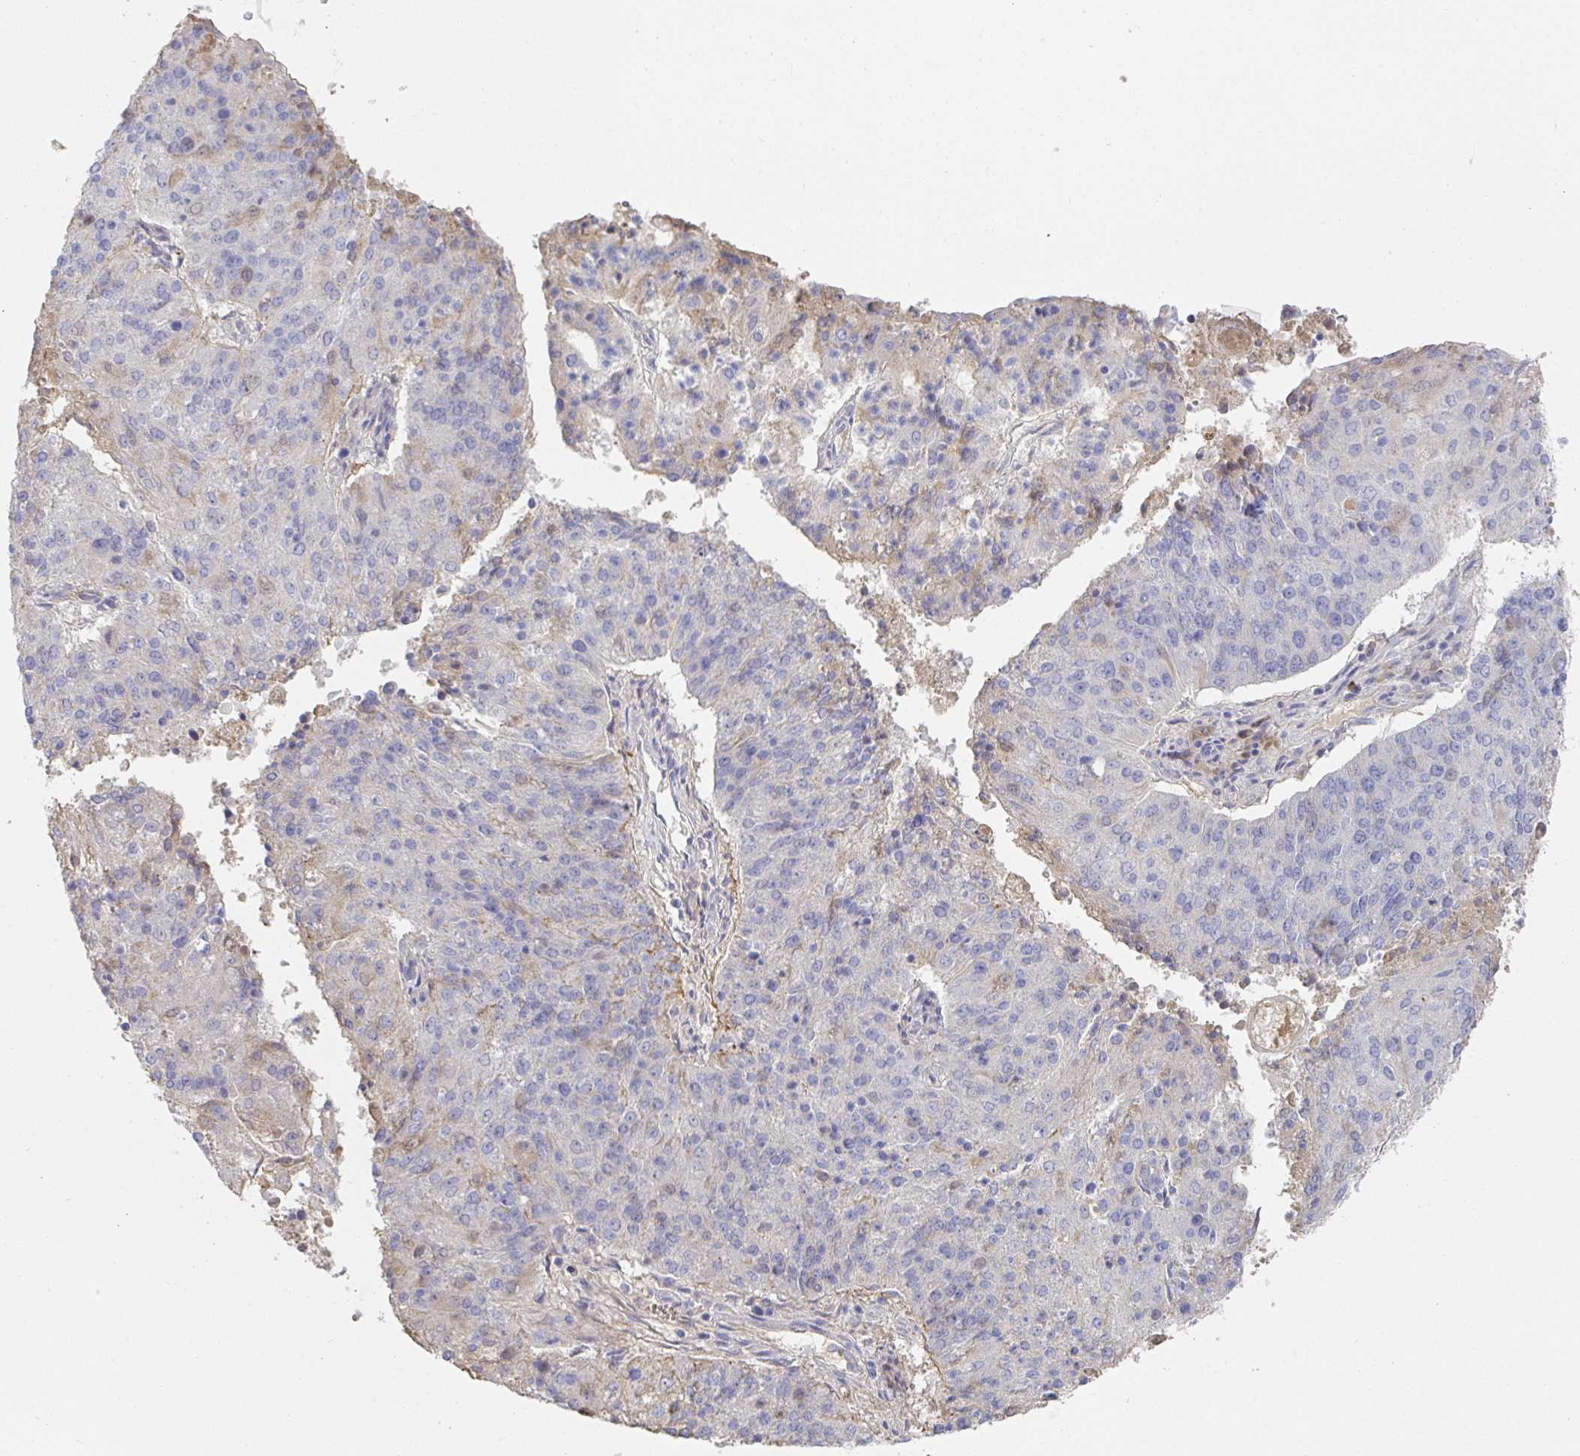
{"staining": {"intensity": "negative", "quantity": "none", "location": "none"}, "tissue": "endometrial cancer", "cell_type": "Tumor cells", "image_type": "cancer", "snomed": [{"axis": "morphology", "description": "Adenocarcinoma, NOS"}, {"axis": "topography", "description": "Endometrium"}], "caption": "IHC micrograph of human adenocarcinoma (endometrial) stained for a protein (brown), which displays no expression in tumor cells.", "gene": "ANO5", "patient": {"sex": "female", "age": 82}}